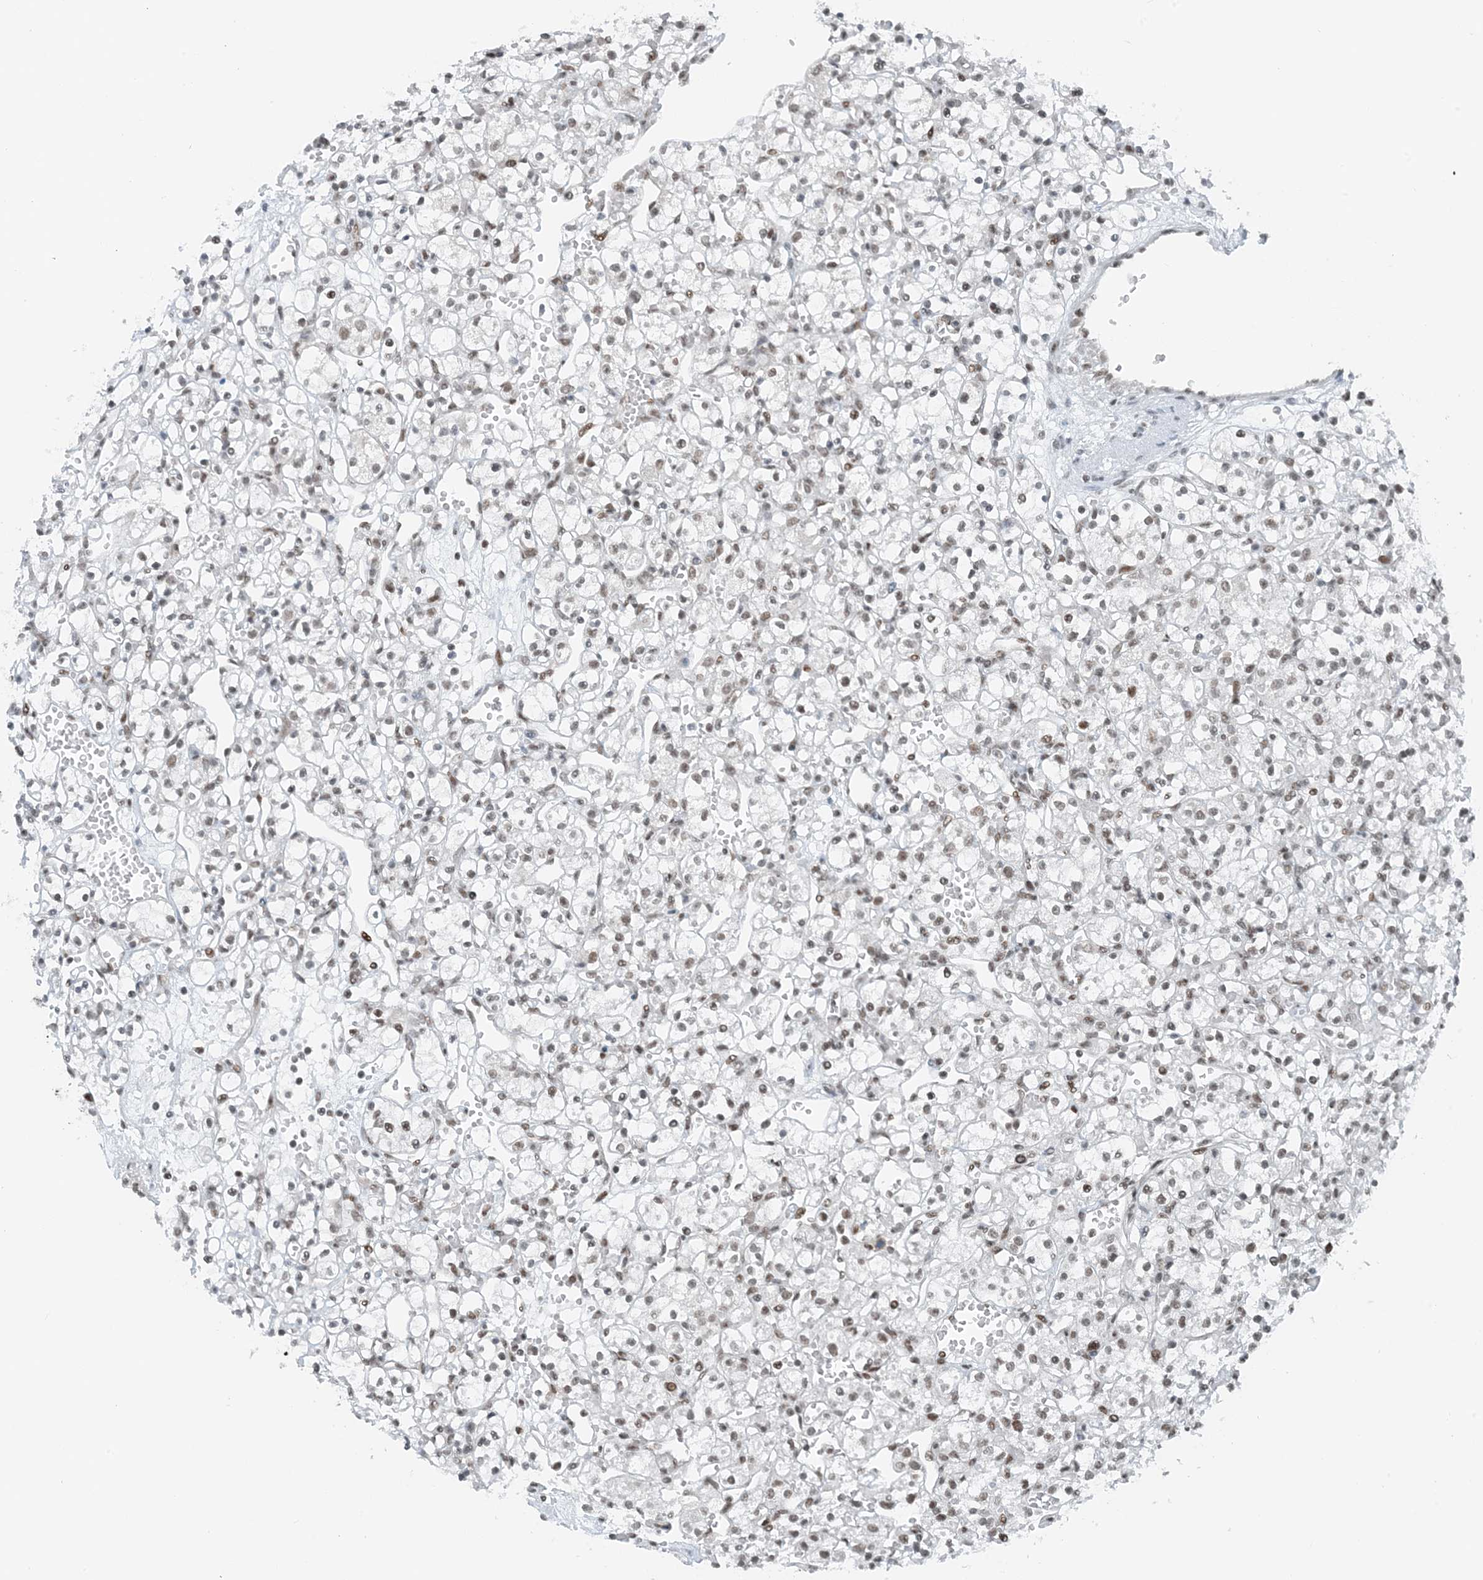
{"staining": {"intensity": "weak", "quantity": ">75%", "location": "nuclear"}, "tissue": "renal cancer", "cell_type": "Tumor cells", "image_type": "cancer", "snomed": [{"axis": "morphology", "description": "Adenocarcinoma, NOS"}, {"axis": "topography", "description": "Kidney"}], "caption": "DAB (3,3'-diaminobenzidine) immunohistochemical staining of adenocarcinoma (renal) demonstrates weak nuclear protein positivity in about >75% of tumor cells. (DAB (3,3'-diaminobenzidine) = brown stain, brightfield microscopy at high magnification).", "gene": "ZNF500", "patient": {"sex": "female", "age": 59}}